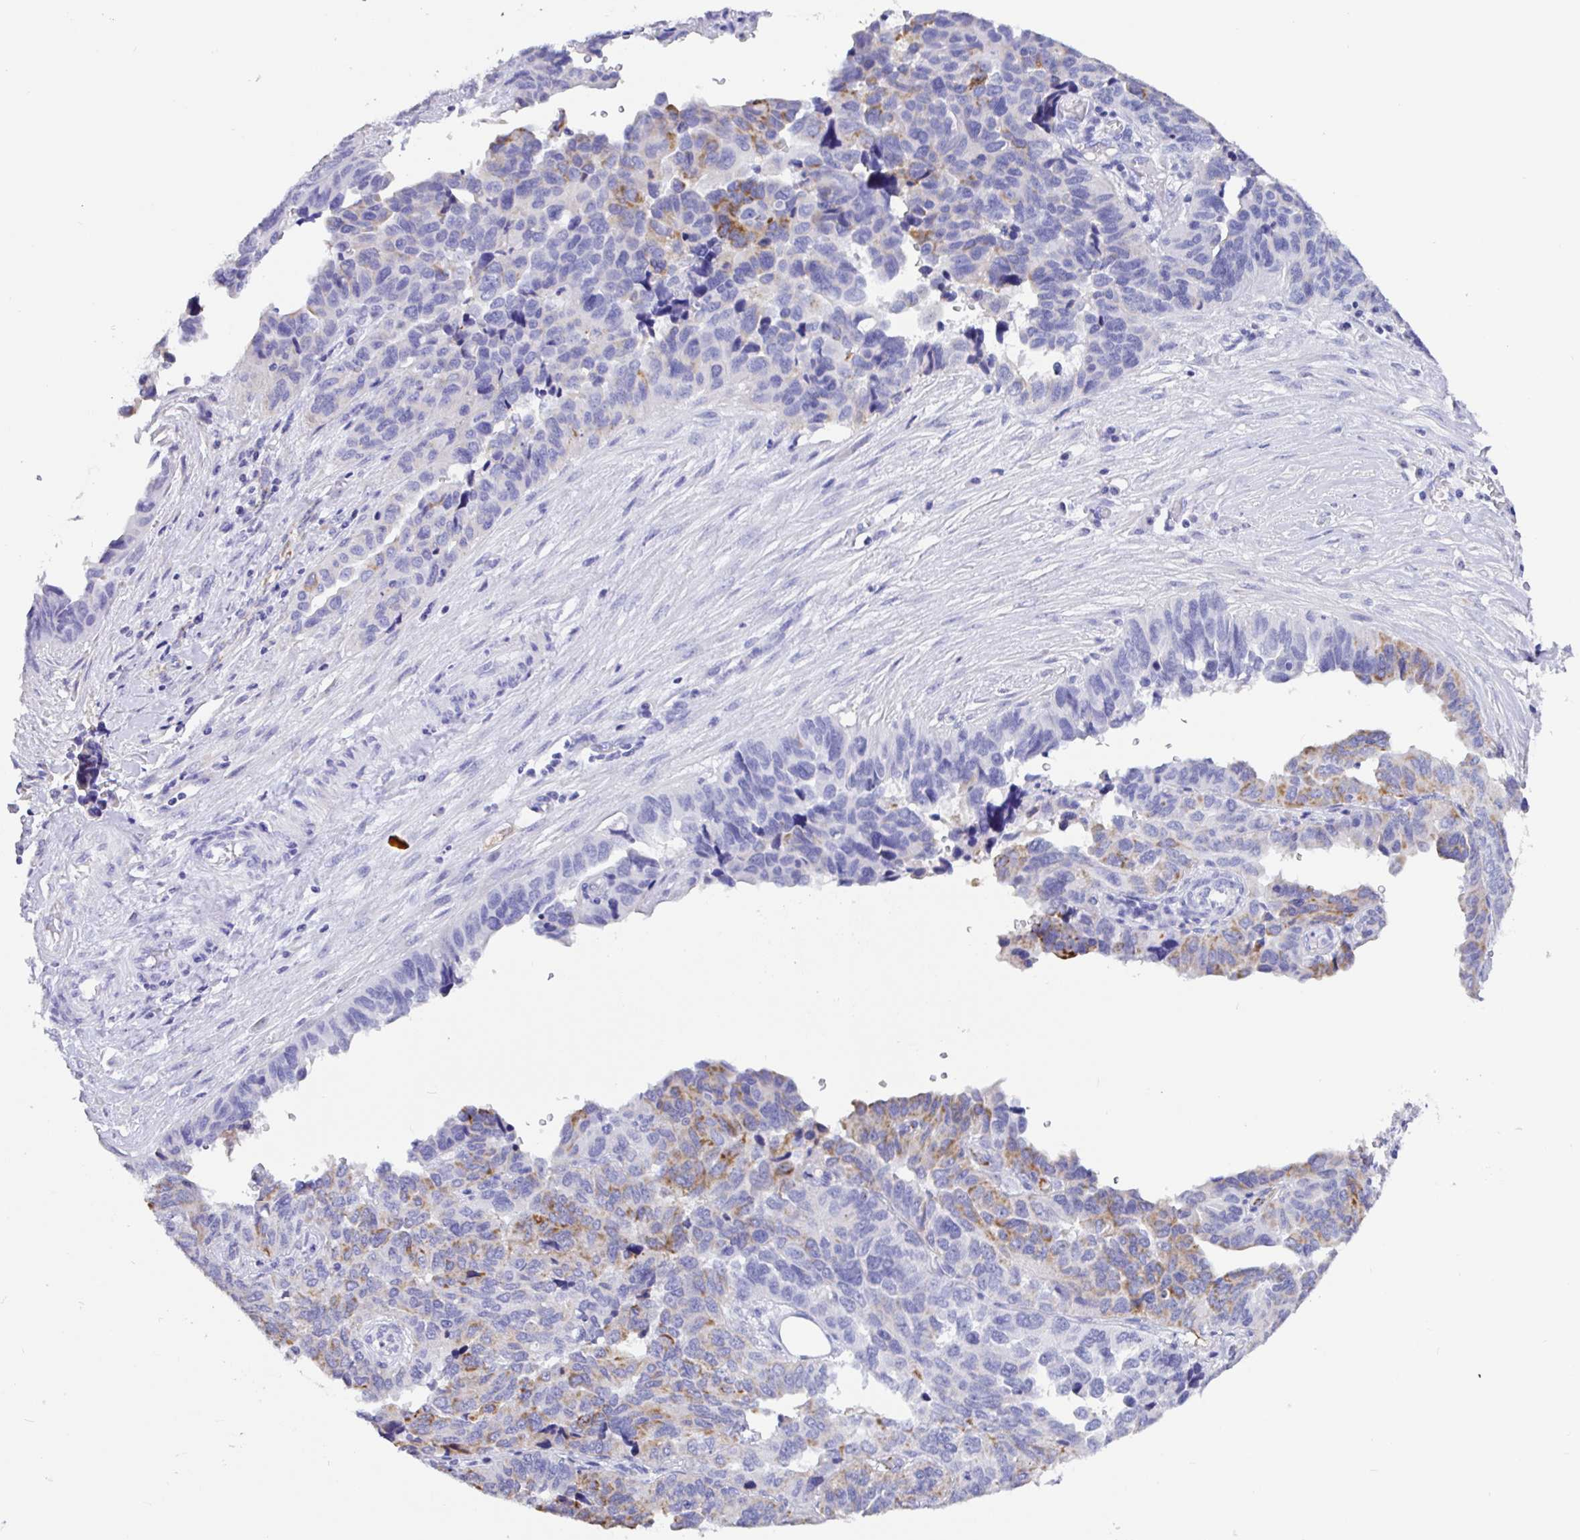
{"staining": {"intensity": "moderate", "quantity": "<25%", "location": "cytoplasmic/membranous"}, "tissue": "ovarian cancer", "cell_type": "Tumor cells", "image_type": "cancer", "snomed": [{"axis": "morphology", "description": "Cystadenocarcinoma, serous, NOS"}, {"axis": "topography", "description": "Ovary"}], "caption": "Serous cystadenocarcinoma (ovarian) was stained to show a protein in brown. There is low levels of moderate cytoplasmic/membranous expression in about <25% of tumor cells.", "gene": "MAOA", "patient": {"sex": "female", "age": 64}}